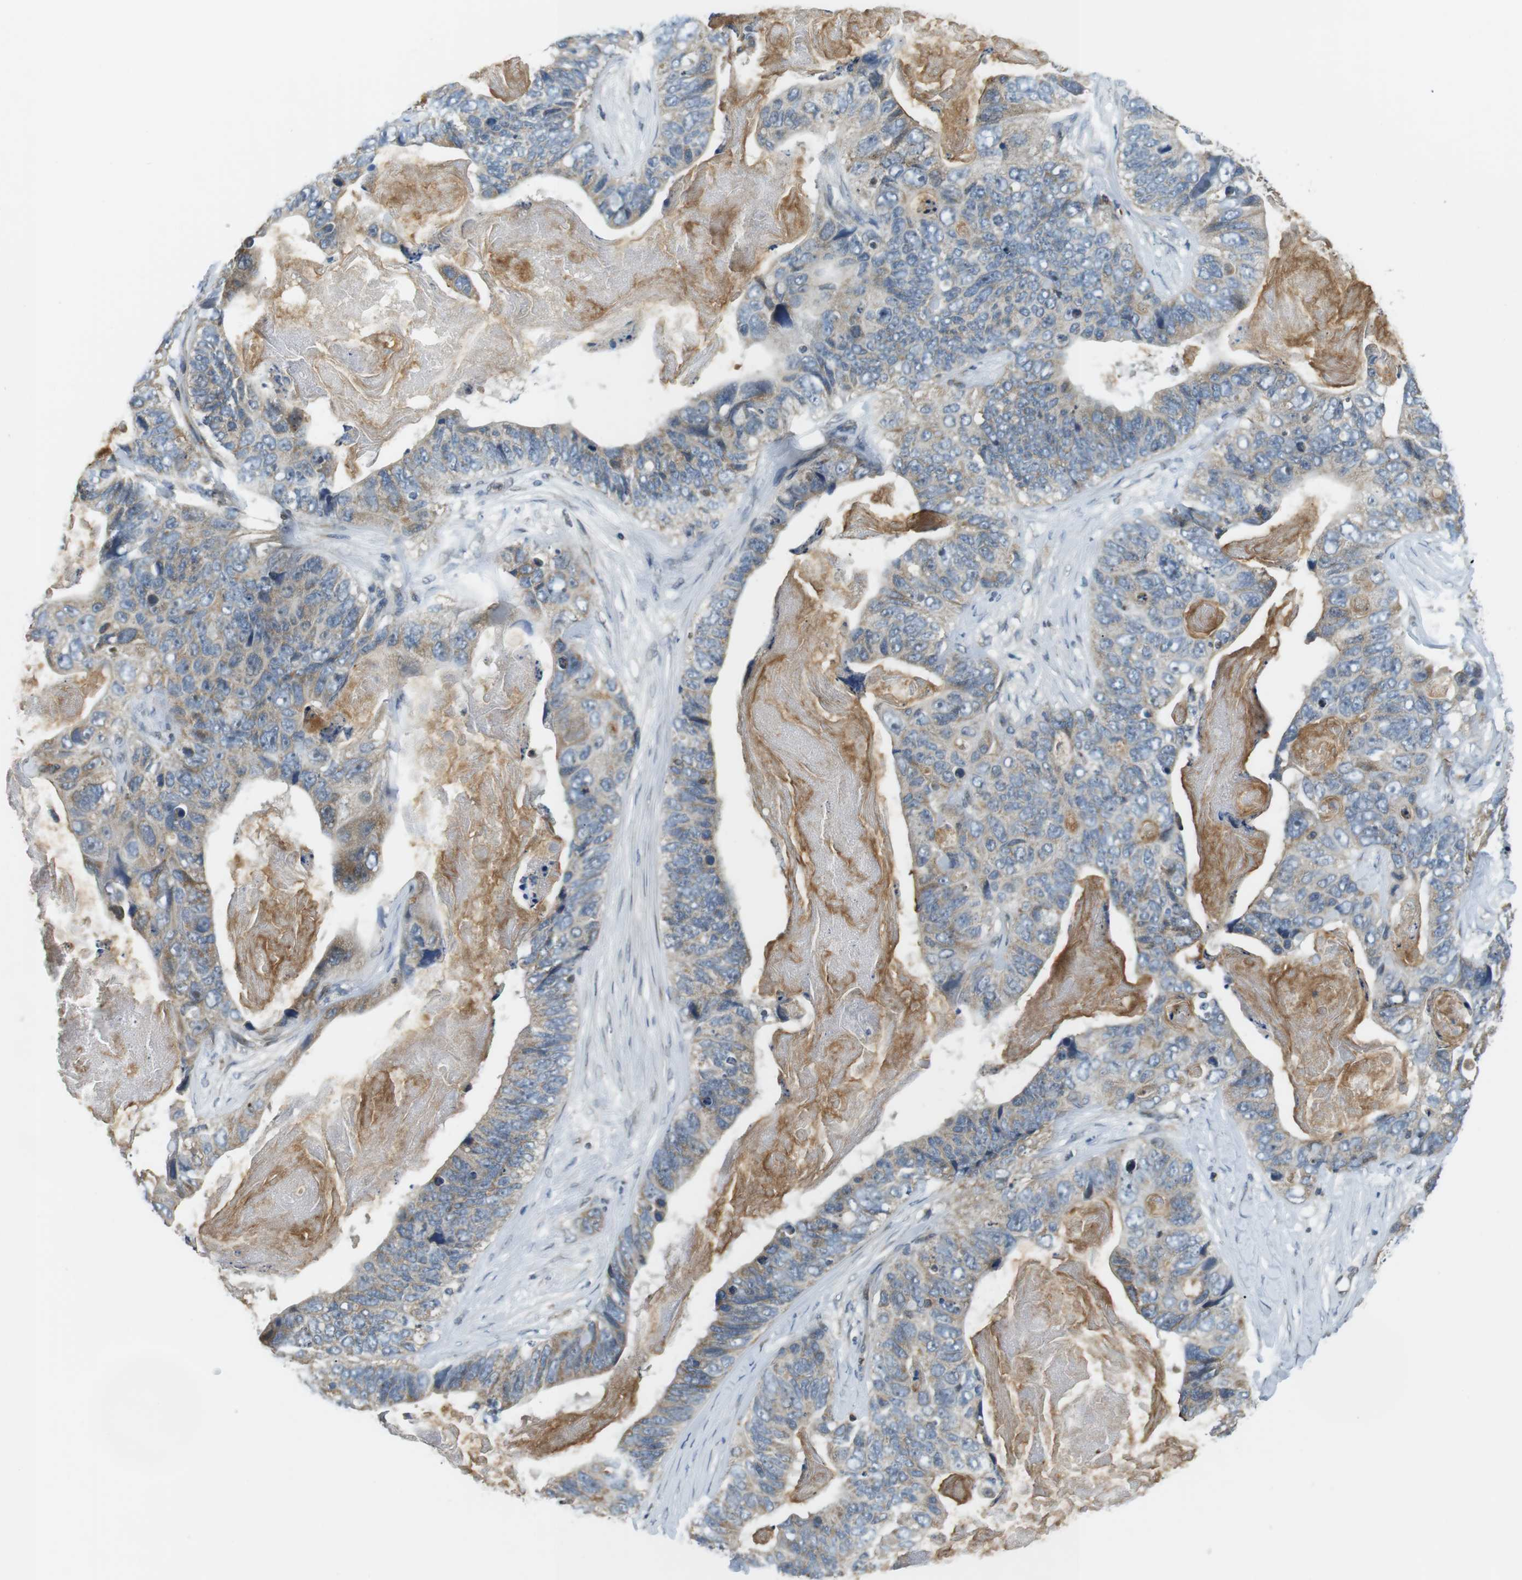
{"staining": {"intensity": "weak", "quantity": "25%-75%", "location": "cytoplasmic/membranous"}, "tissue": "stomach cancer", "cell_type": "Tumor cells", "image_type": "cancer", "snomed": [{"axis": "morphology", "description": "Adenocarcinoma, NOS"}, {"axis": "topography", "description": "Stomach"}], "caption": "Immunohistochemical staining of stomach adenocarcinoma shows low levels of weak cytoplasmic/membranous staining in about 25%-75% of tumor cells.", "gene": "TMX4", "patient": {"sex": "female", "age": 89}}